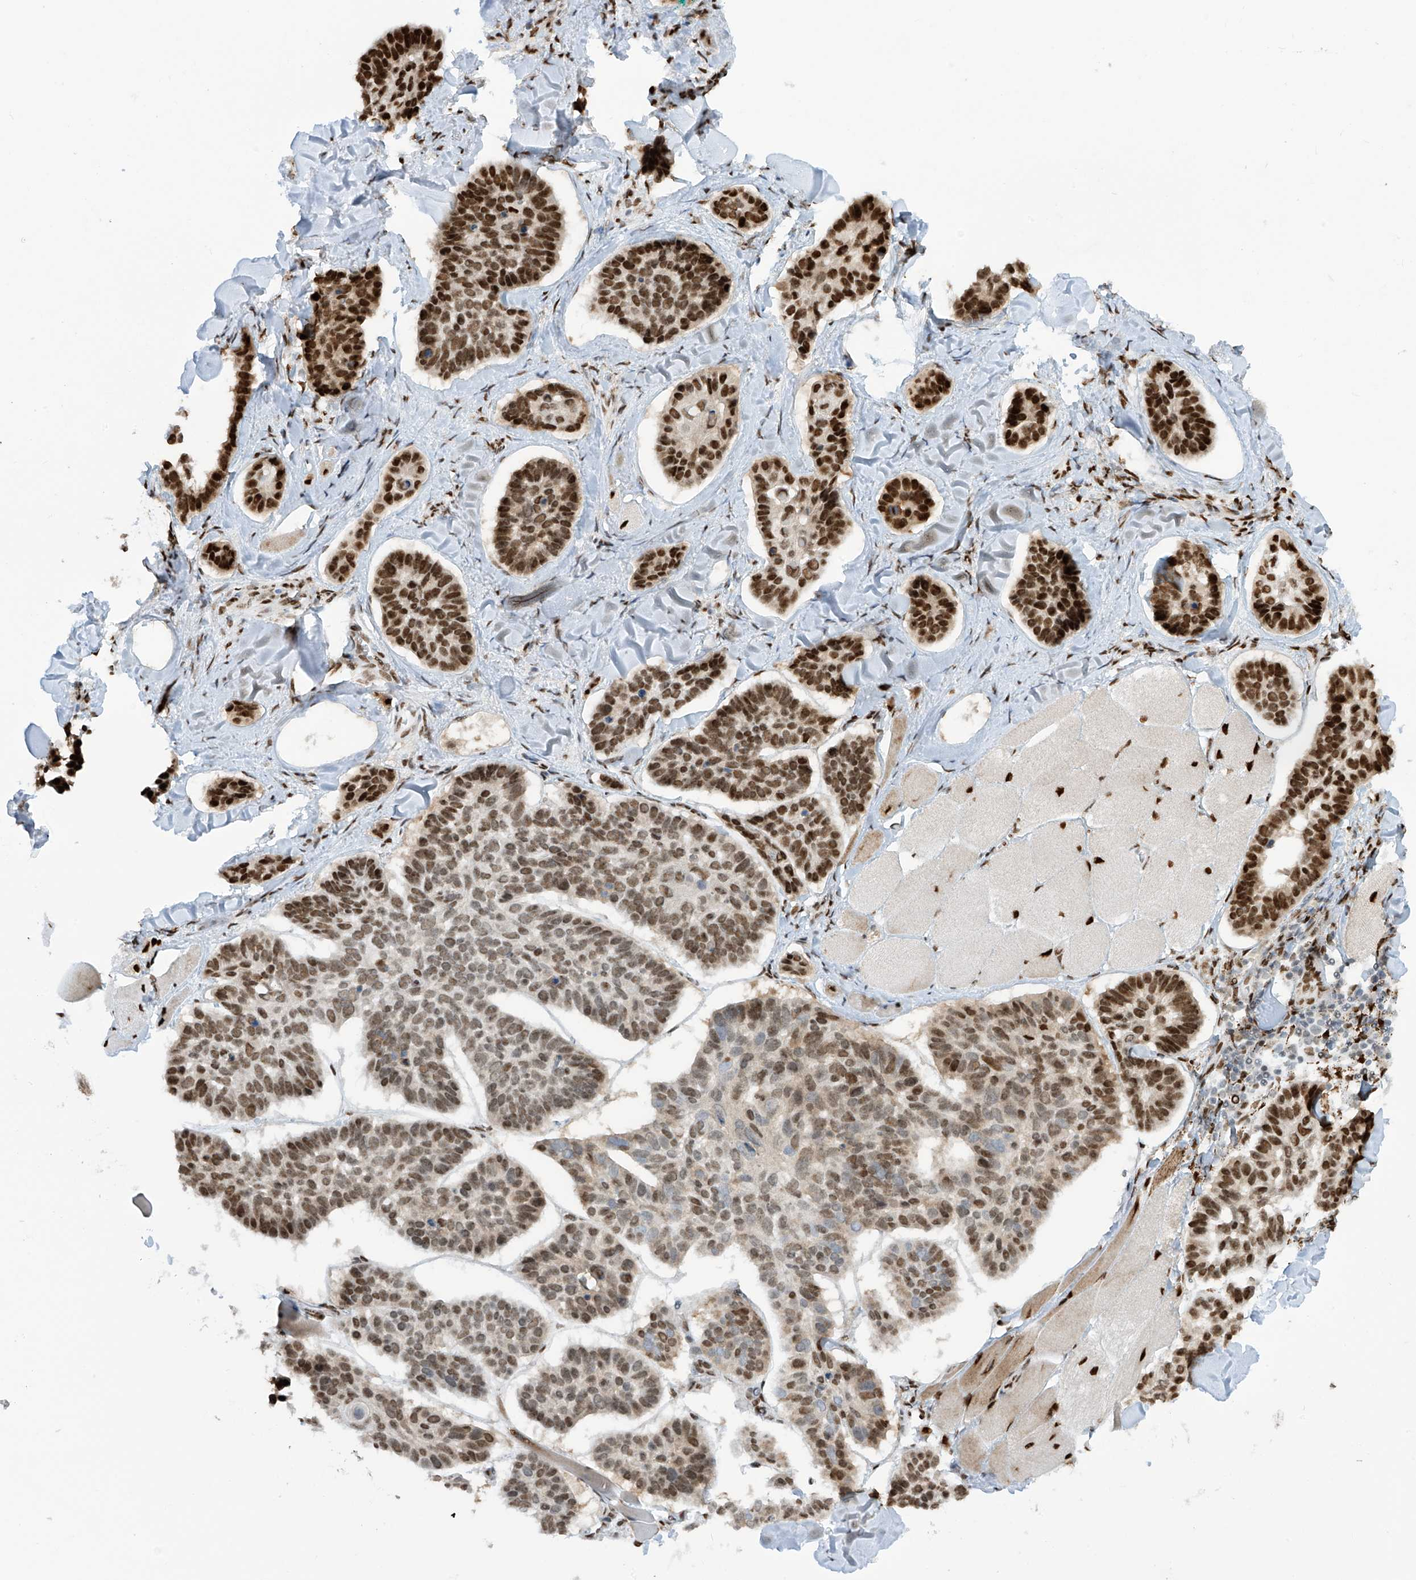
{"staining": {"intensity": "strong", "quantity": ">75%", "location": "nuclear"}, "tissue": "skin cancer", "cell_type": "Tumor cells", "image_type": "cancer", "snomed": [{"axis": "morphology", "description": "Basal cell carcinoma"}, {"axis": "topography", "description": "Skin"}], "caption": "An image showing strong nuclear expression in approximately >75% of tumor cells in skin cancer (basal cell carcinoma), as visualized by brown immunohistochemical staining.", "gene": "PM20D2", "patient": {"sex": "male", "age": 62}}